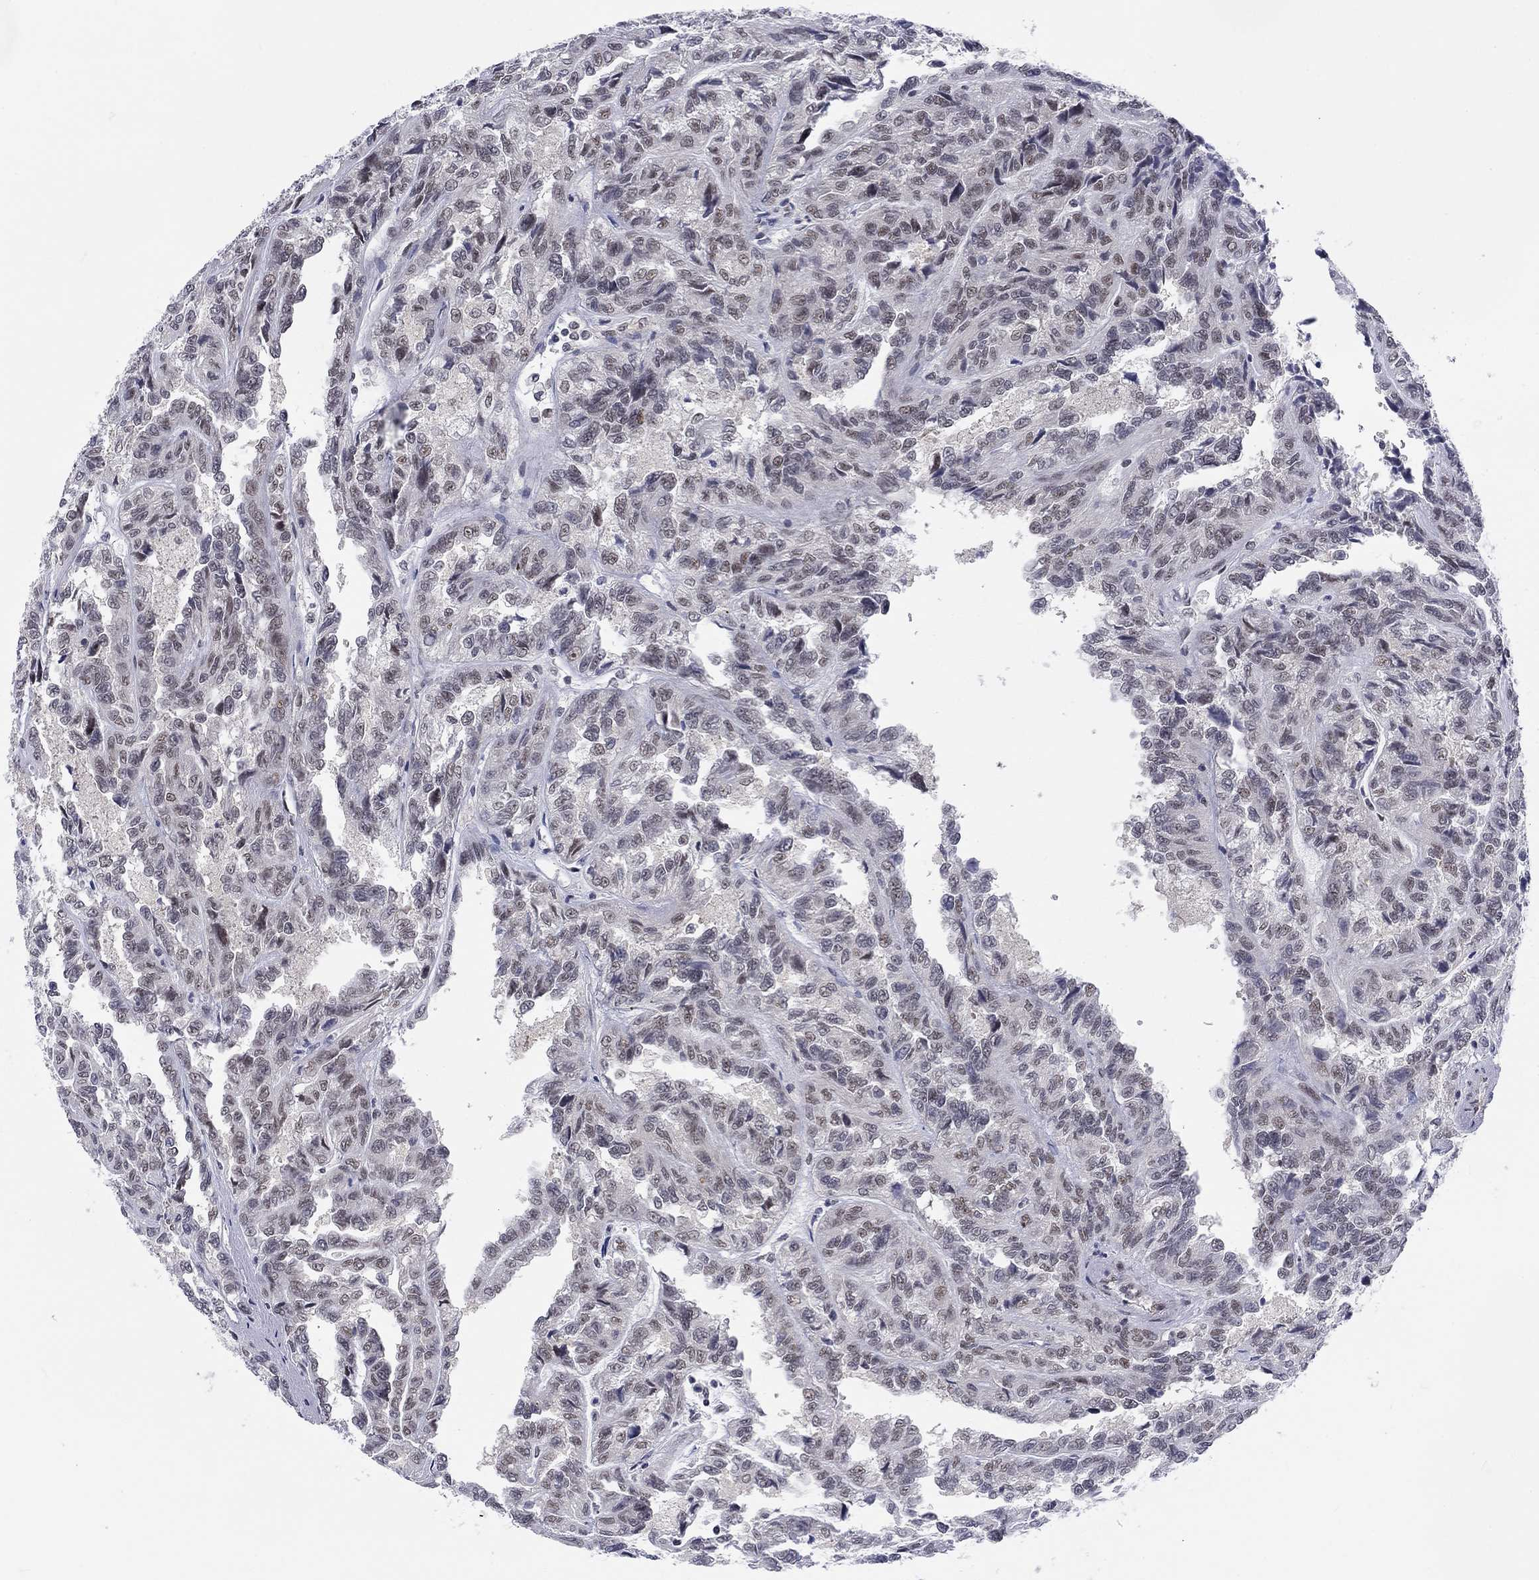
{"staining": {"intensity": "negative", "quantity": "none", "location": "none"}, "tissue": "renal cancer", "cell_type": "Tumor cells", "image_type": "cancer", "snomed": [{"axis": "morphology", "description": "Adenocarcinoma, NOS"}, {"axis": "topography", "description": "Kidney"}], "caption": "There is no significant expression in tumor cells of renal adenocarcinoma.", "gene": "FYTTD1", "patient": {"sex": "male", "age": 79}}